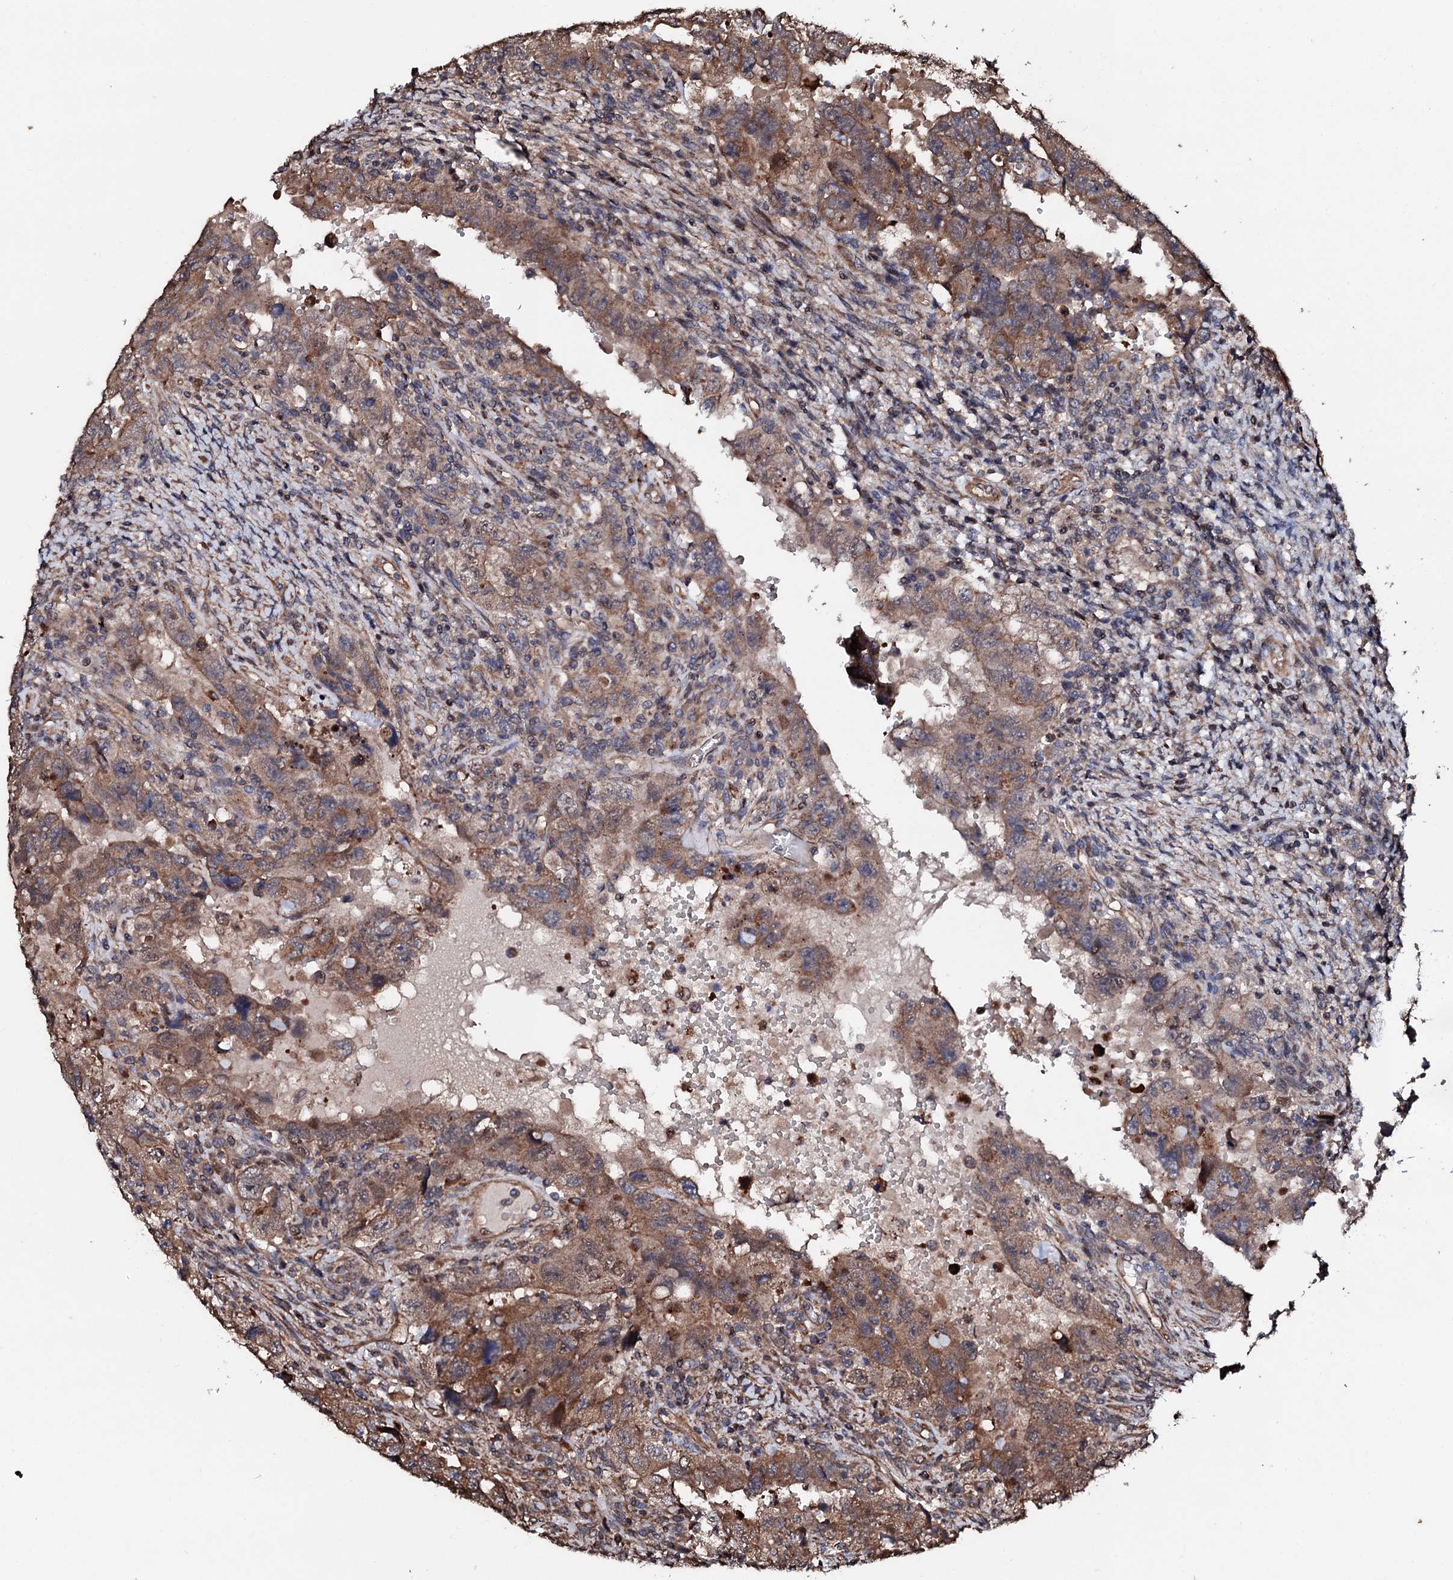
{"staining": {"intensity": "moderate", "quantity": ">75%", "location": "cytoplasmic/membranous"}, "tissue": "testis cancer", "cell_type": "Tumor cells", "image_type": "cancer", "snomed": [{"axis": "morphology", "description": "Carcinoma, Embryonal, NOS"}, {"axis": "topography", "description": "Testis"}], "caption": "Immunohistochemical staining of testis embryonal carcinoma exhibits medium levels of moderate cytoplasmic/membranous staining in approximately >75% of tumor cells.", "gene": "CKAP5", "patient": {"sex": "male", "age": 26}}